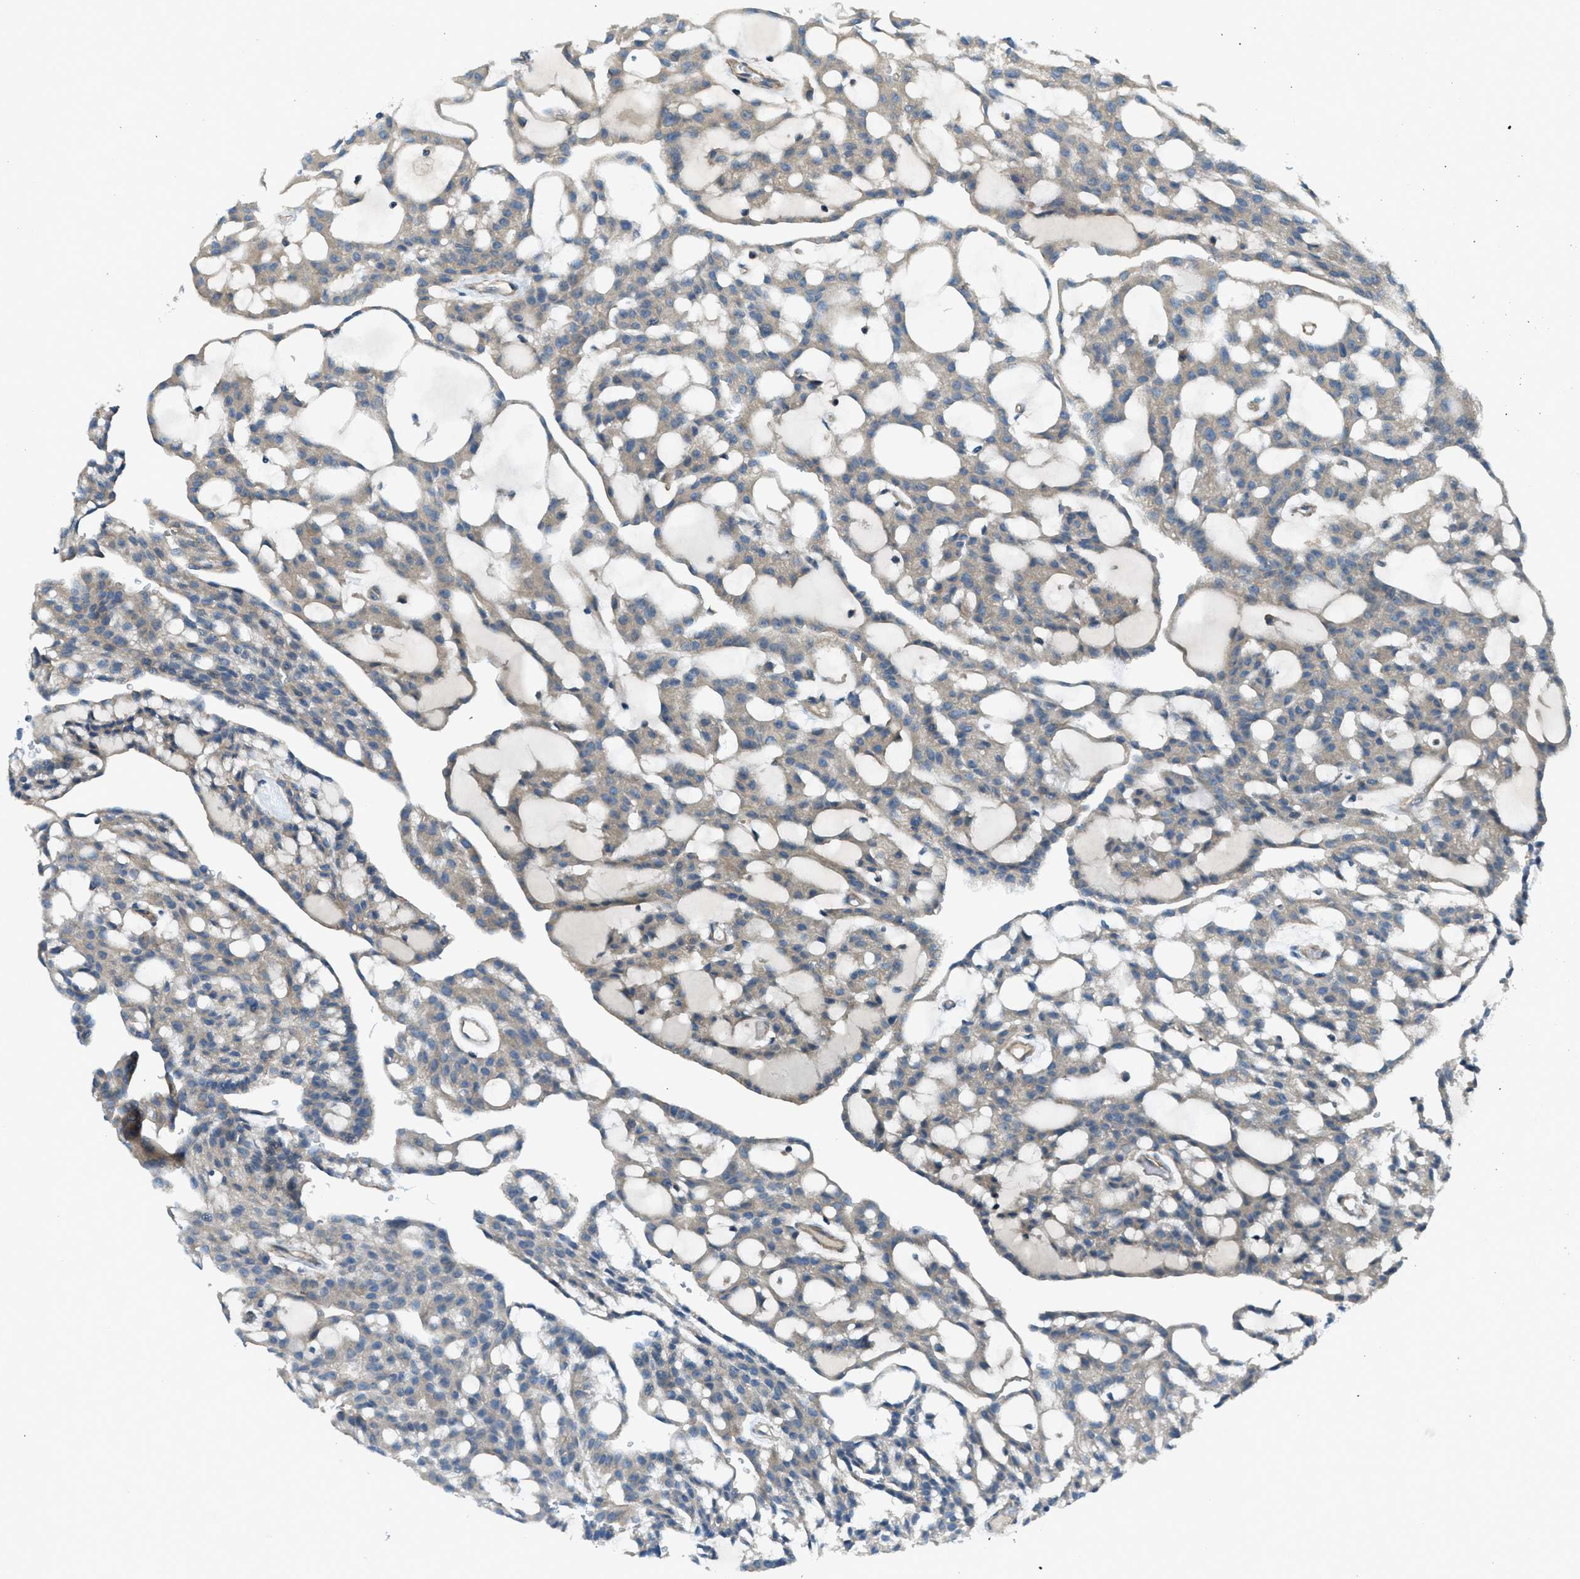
{"staining": {"intensity": "weak", "quantity": ">75%", "location": "cytoplasmic/membranous"}, "tissue": "renal cancer", "cell_type": "Tumor cells", "image_type": "cancer", "snomed": [{"axis": "morphology", "description": "Adenocarcinoma, NOS"}, {"axis": "topography", "description": "Kidney"}], "caption": "Immunohistochemical staining of human renal adenocarcinoma shows weak cytoplasmic/membranous protein expression in about >75% of tumor cells. (Stains: DAB in brown, nuclei in blue, Microscopy: brightfield microscopy at high magnification).", "gene": "VEZT", "patient": {"sex": "male", "age": 63}}